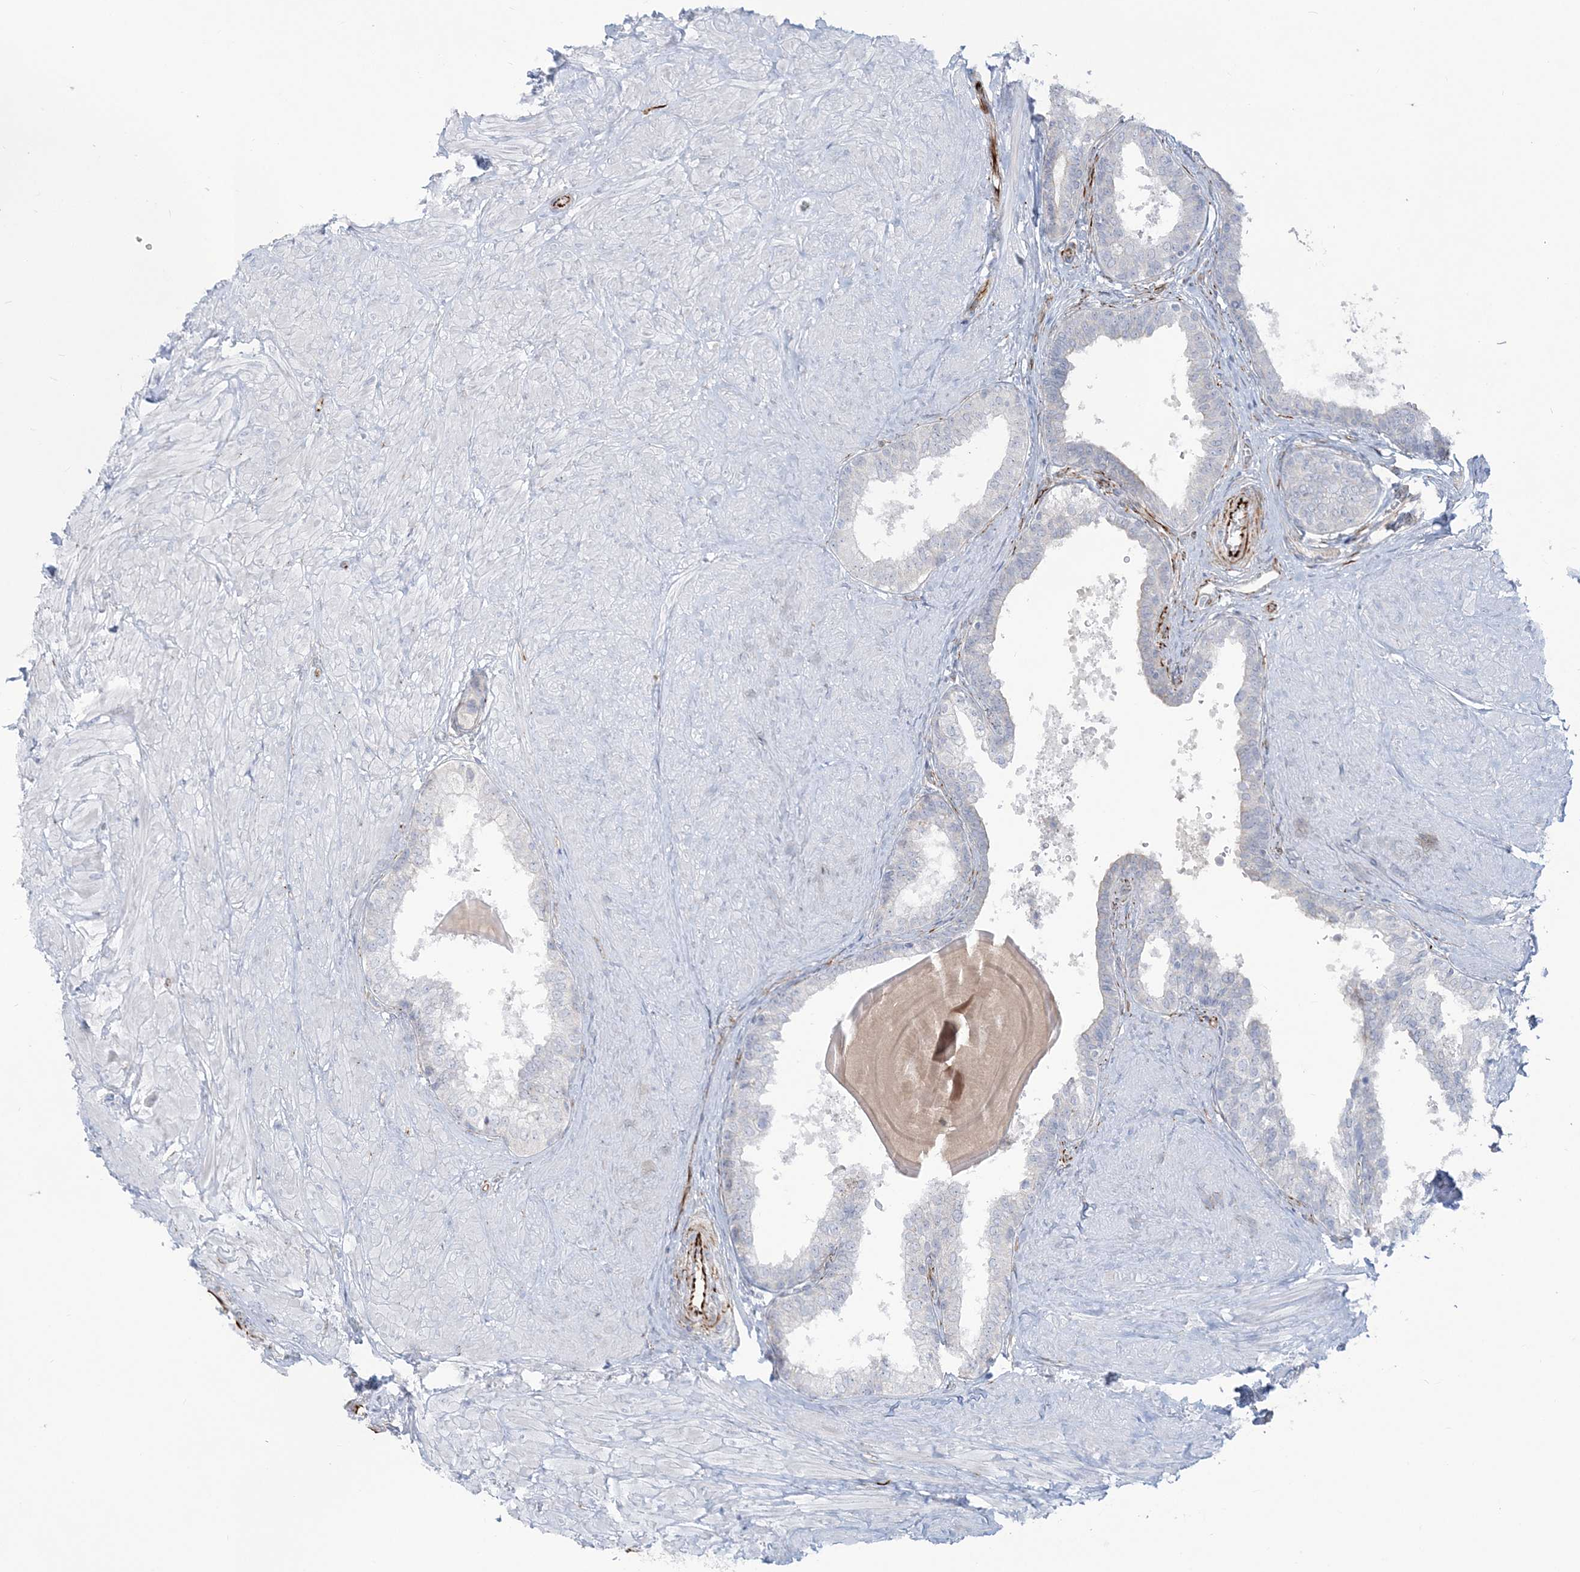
{"staining": {"intensity": "negative", "quantity": "none", "location": "none"}, "tissue": "prostate", "cell_type": "Glandular cells", "image_type": "normal", "snomed": [{"axis": "morphology", "description": "Normal tissue, NOS"}, {"axis": "topography", "description": "Prostate"}], "caption": "Immunohistochemical staining of unremarkable prostate displays no significant staining in glandular cells.", "gene": "PPIL6", "patient": {"sex": "male", "age": 48}}